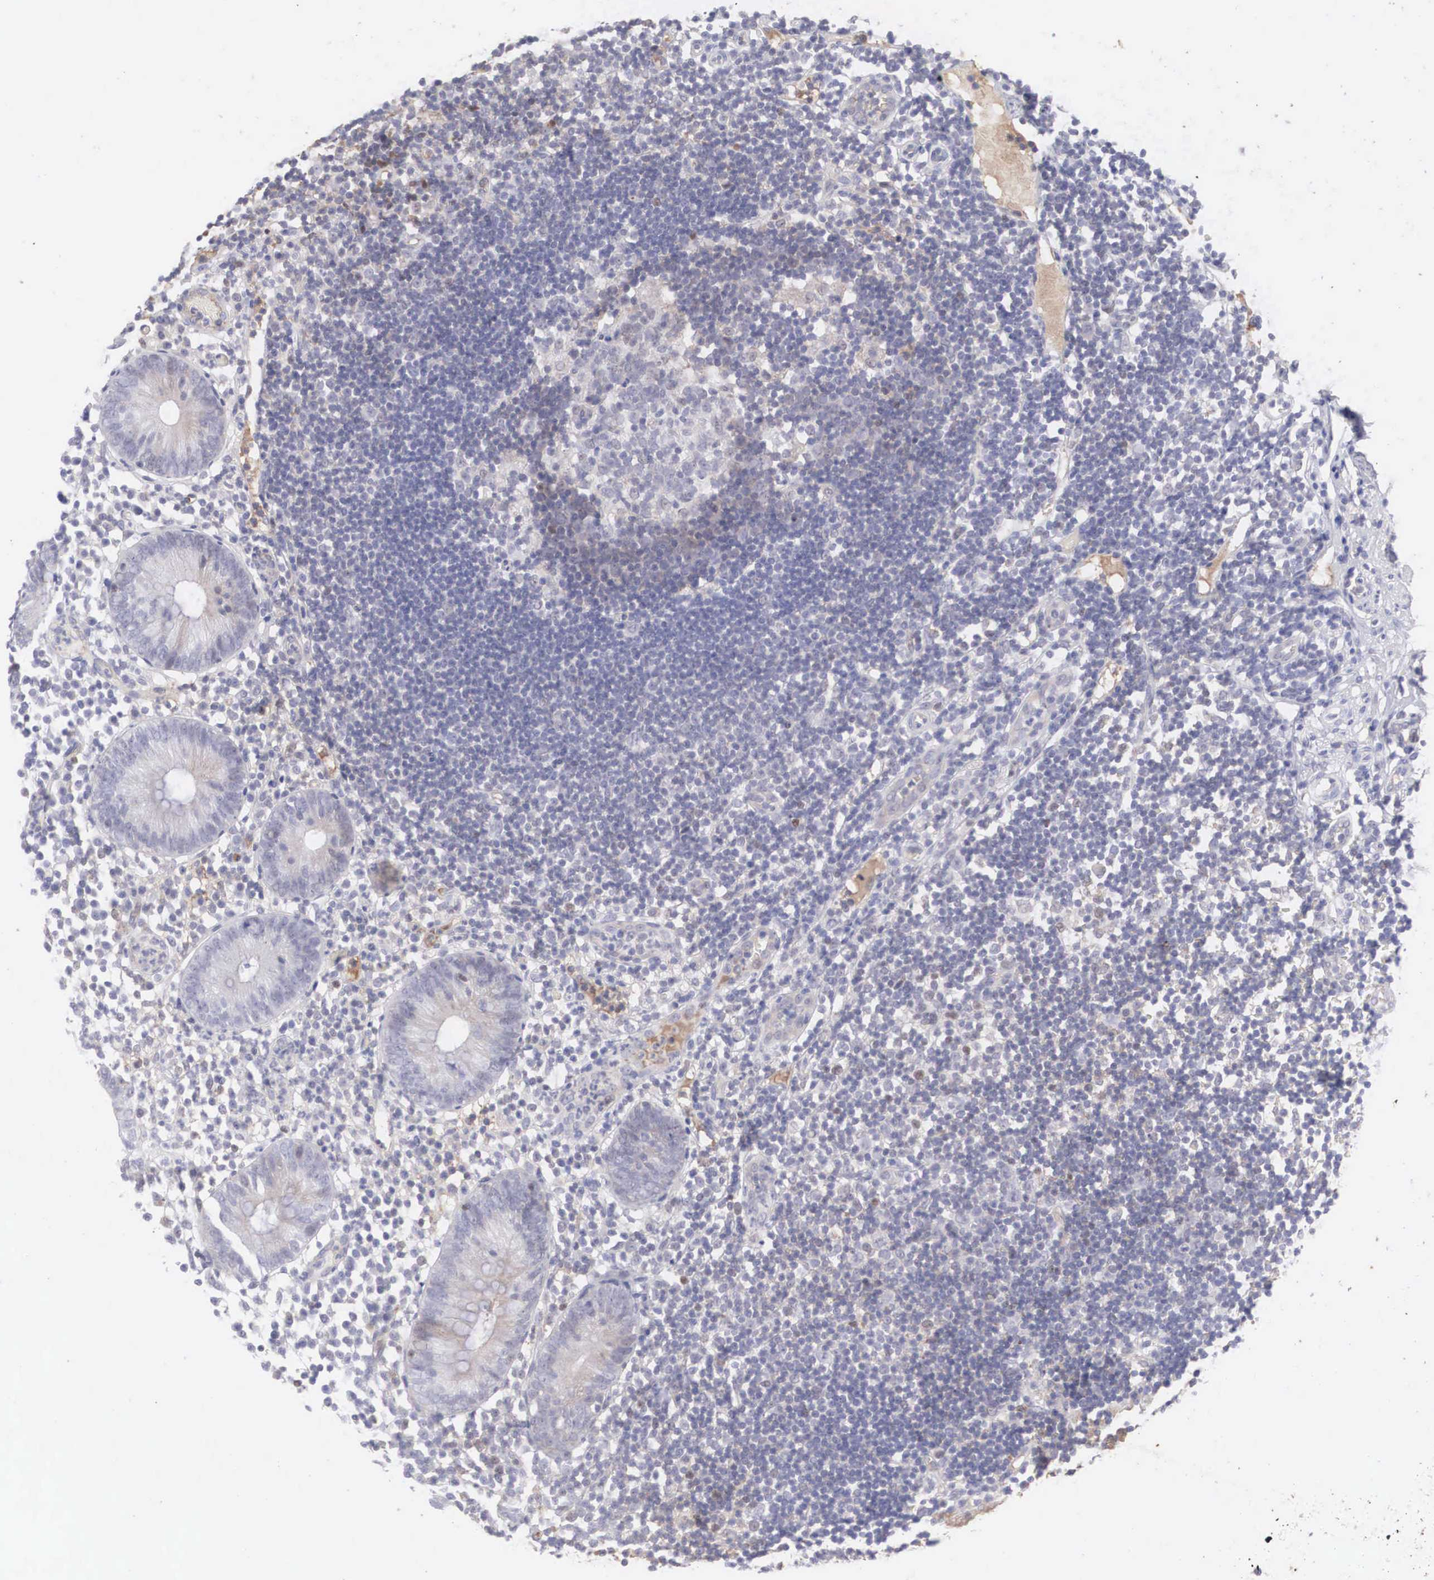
{"staining": {"intensity": "negative", "quantity": "none", "location": "none"}, "tissue": "appendix", "cell_type": "Glandular cells", "image_type": "normal", "snomed": [{"axis": "morphology", "description": "Normal tissue, NOS"}, {"axis": "topography", "description": "Appendix"}], "caption": "Protein analysis of normal appendix demonstrates no significant staining in glandular cells. Brightfield microscopy of immunohistochemistry stained with DAB (3,3'-diaminobenzidine) (brown) and hematoxylin (blue), captured at high magnification.", "gene": "RBPJ", "patient": {"sex": "male", "age": 25}}